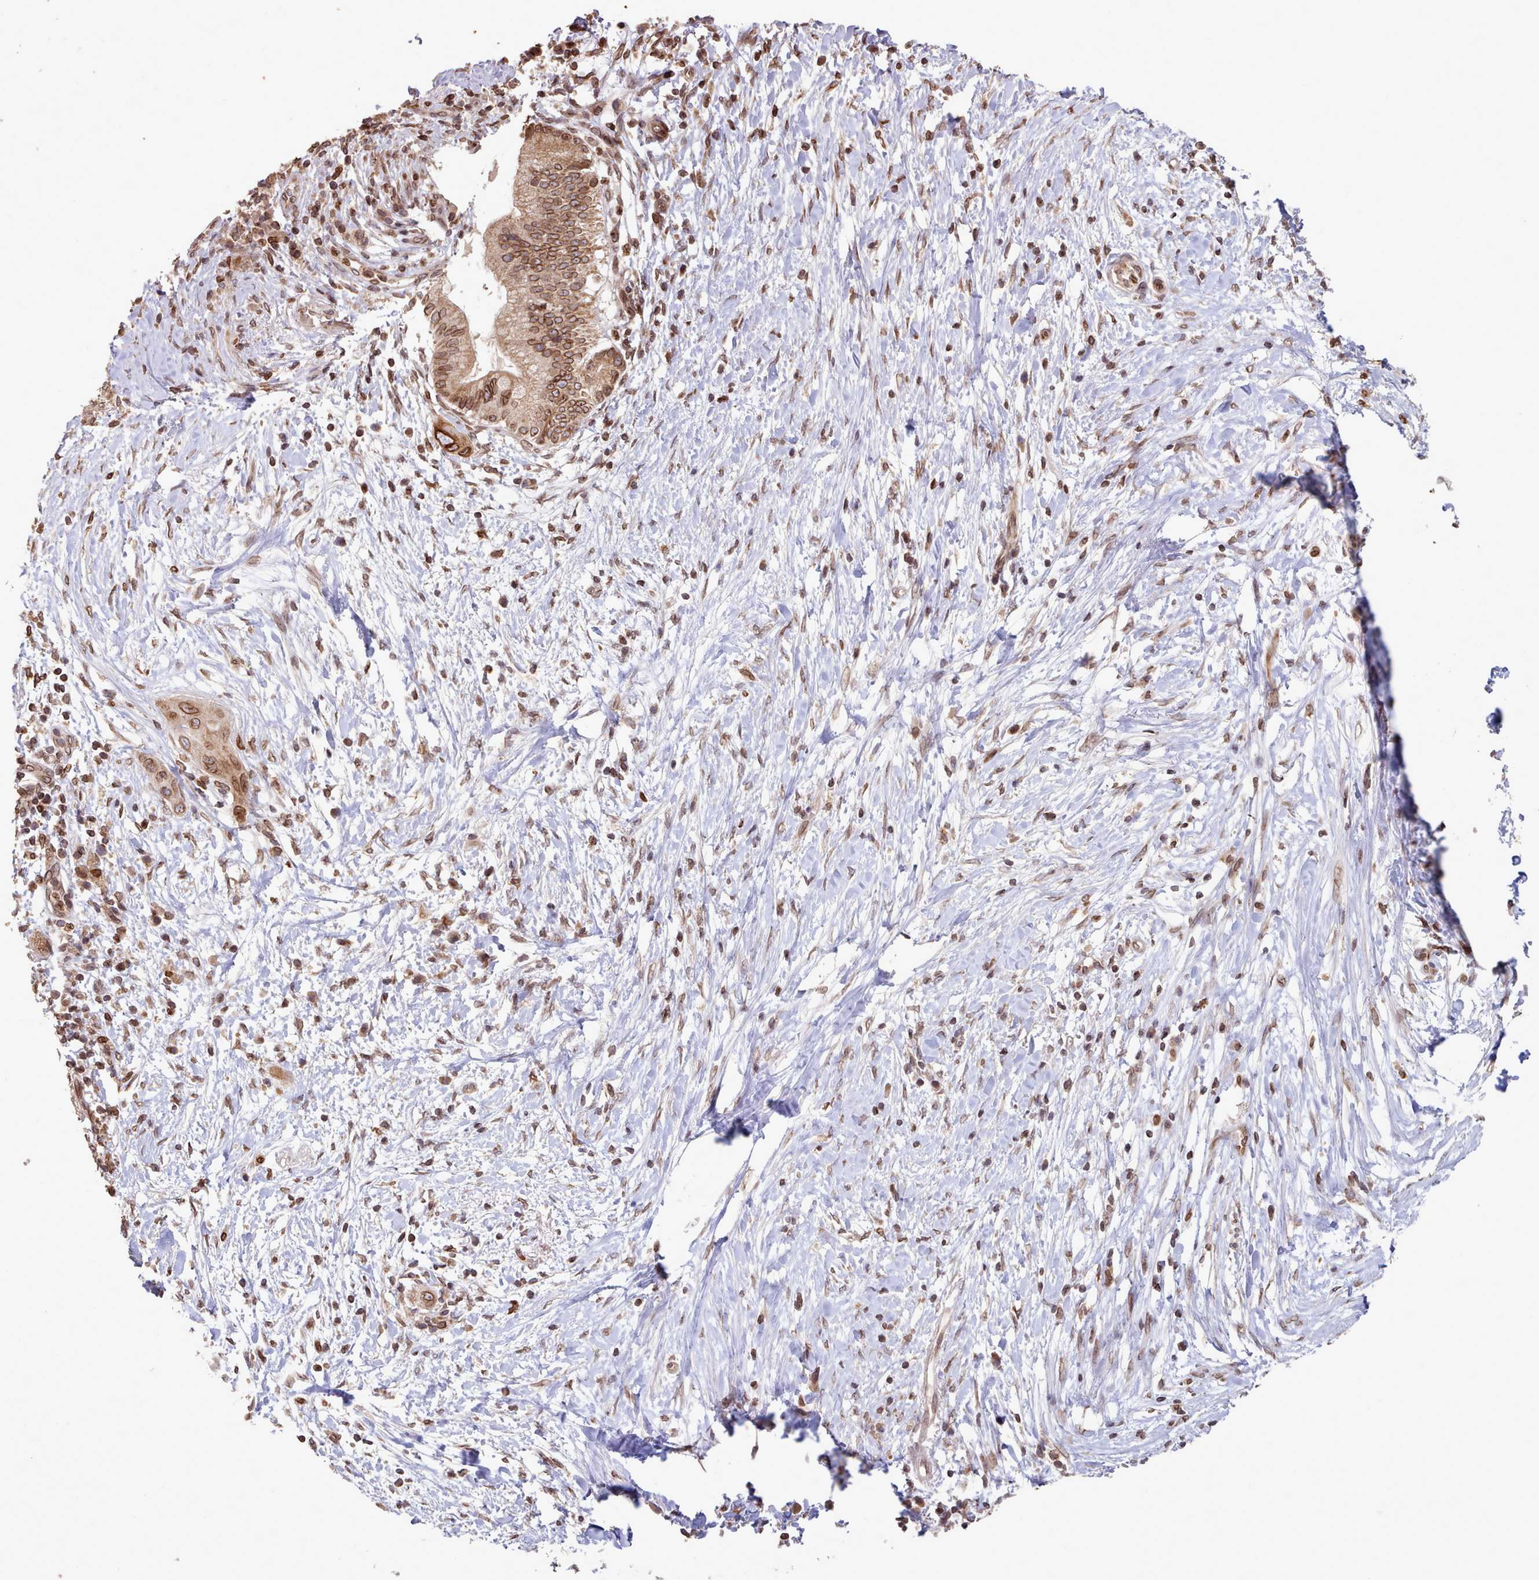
{"staining": {"intensity": "moderate", "quantity": ">75%", "location": "cytoplasmic/membranous,nuclear"}, "tissue": "pancreatic cancer", "cell_type": "Tumor cells", "image_type": "cancer", "snomed": [{"axis": "morphology", "description": "Adenocarcinoma, NOS"}, {"axis": "topography", "description": "Pancreas"}], "caption": "High-magnification brightfield microscopy of pancreatic cancer (adenocarcinoma) stained with DAB (brown) and counterstained with hematoxylin (blue). tumor cells exhibit moderate cytoplasmic/membranous and nuclear staining is seen in about>75% of cells.", "gene": "TOR1AIP1", "patient": {"sex": "male", "age": 68}}